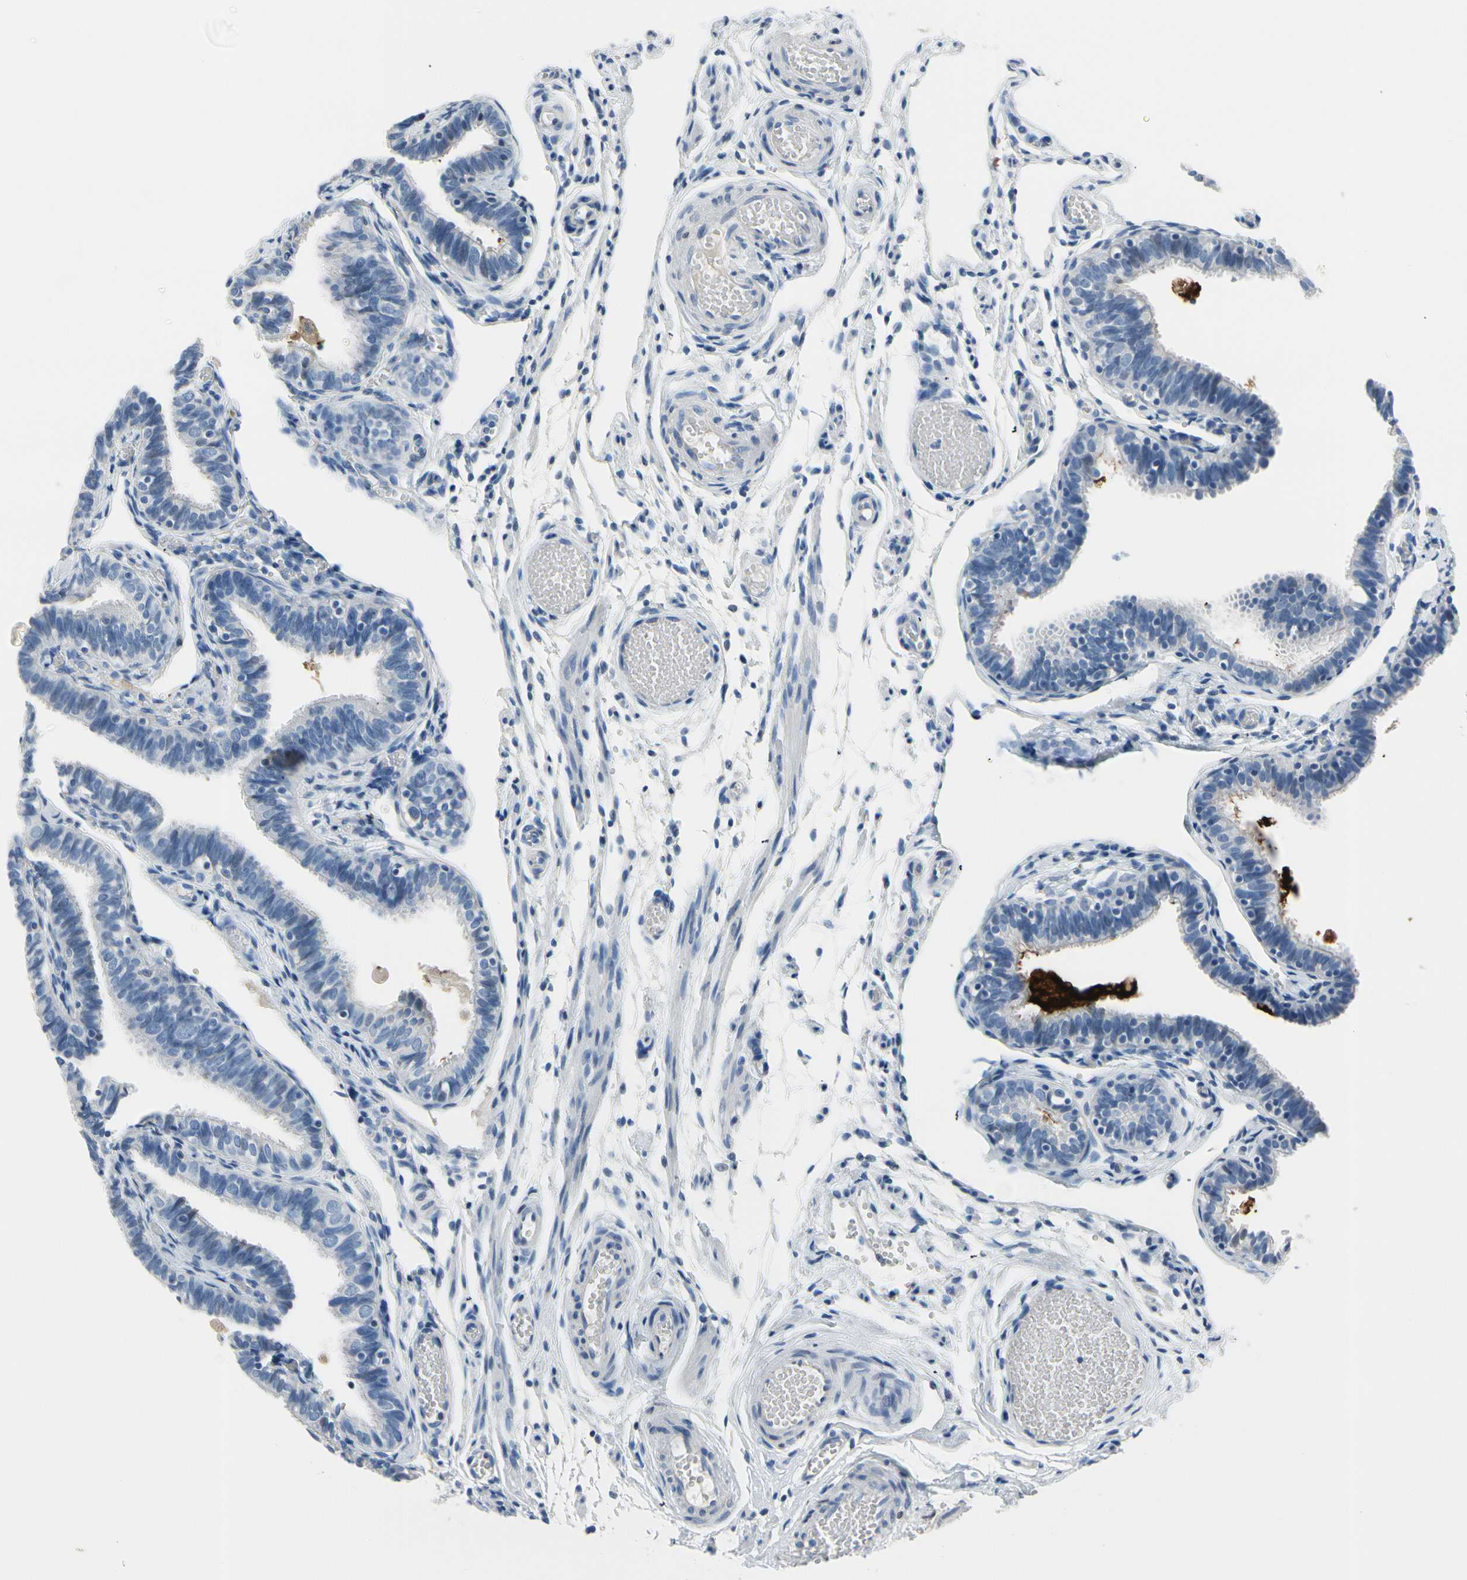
{"staining": {"intensity": "negative", "quantity": "none", "location": "none"}, "tissue": "fallopian tube", "cell_type": "Glandular cells", "image_type": "normal", "snomed": [{"axis": "morphology", "description": "Normal tissue, NOS"}, {"axis": "topography", "description": "Fallopian tube"}], "caption": "DAB (3,3'-diaminobenzidine) immunohistochemical staining of unremarkable fallopian tube shows no significant positivity in glandular cells. (Brightfield microscopy of DAB IHC at high magnification).", "gene": "MUC5B", "patient": {"sex": "female", "age": 46}}